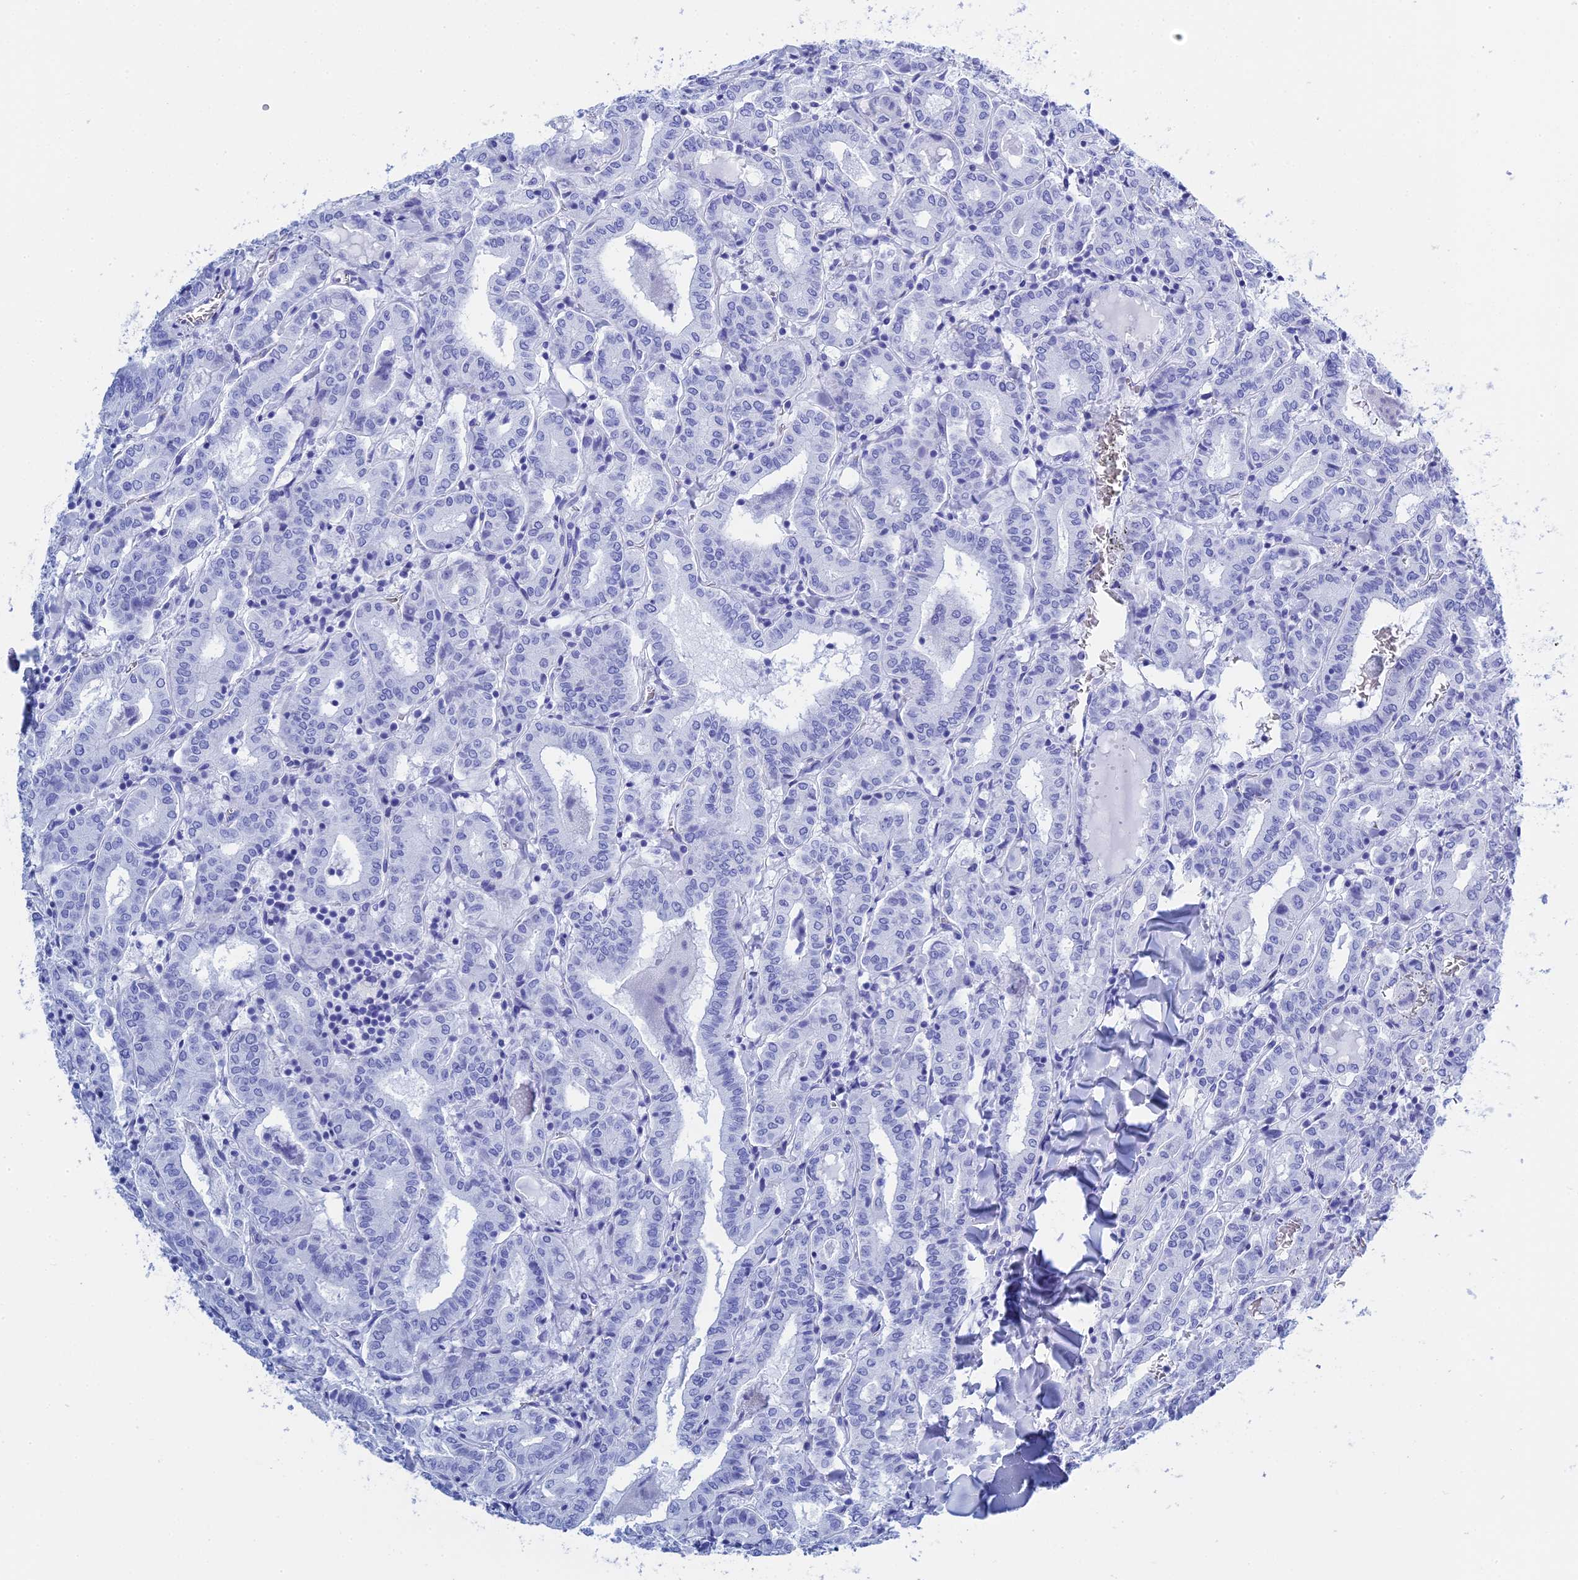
{"staining": {"intensity": "negative", "quantity": "none", "location": "none"}, "tissue": "thyroid cancer", "cell_type": "Tumor cells", "image_type": "cancer", "snomed": [{"axis": "morphology", "description": "Papillary adenocarcinoma, NOS"}, {"axis": "topography", "description": "Thyroid gland"}], "caption": "This is an IHC image of human thyroid cancer (papillary adenocarcinoma). There is no staining in tumor cells.", "gene": "TEX101", "patient": {"sex": "female", "age": 72}}